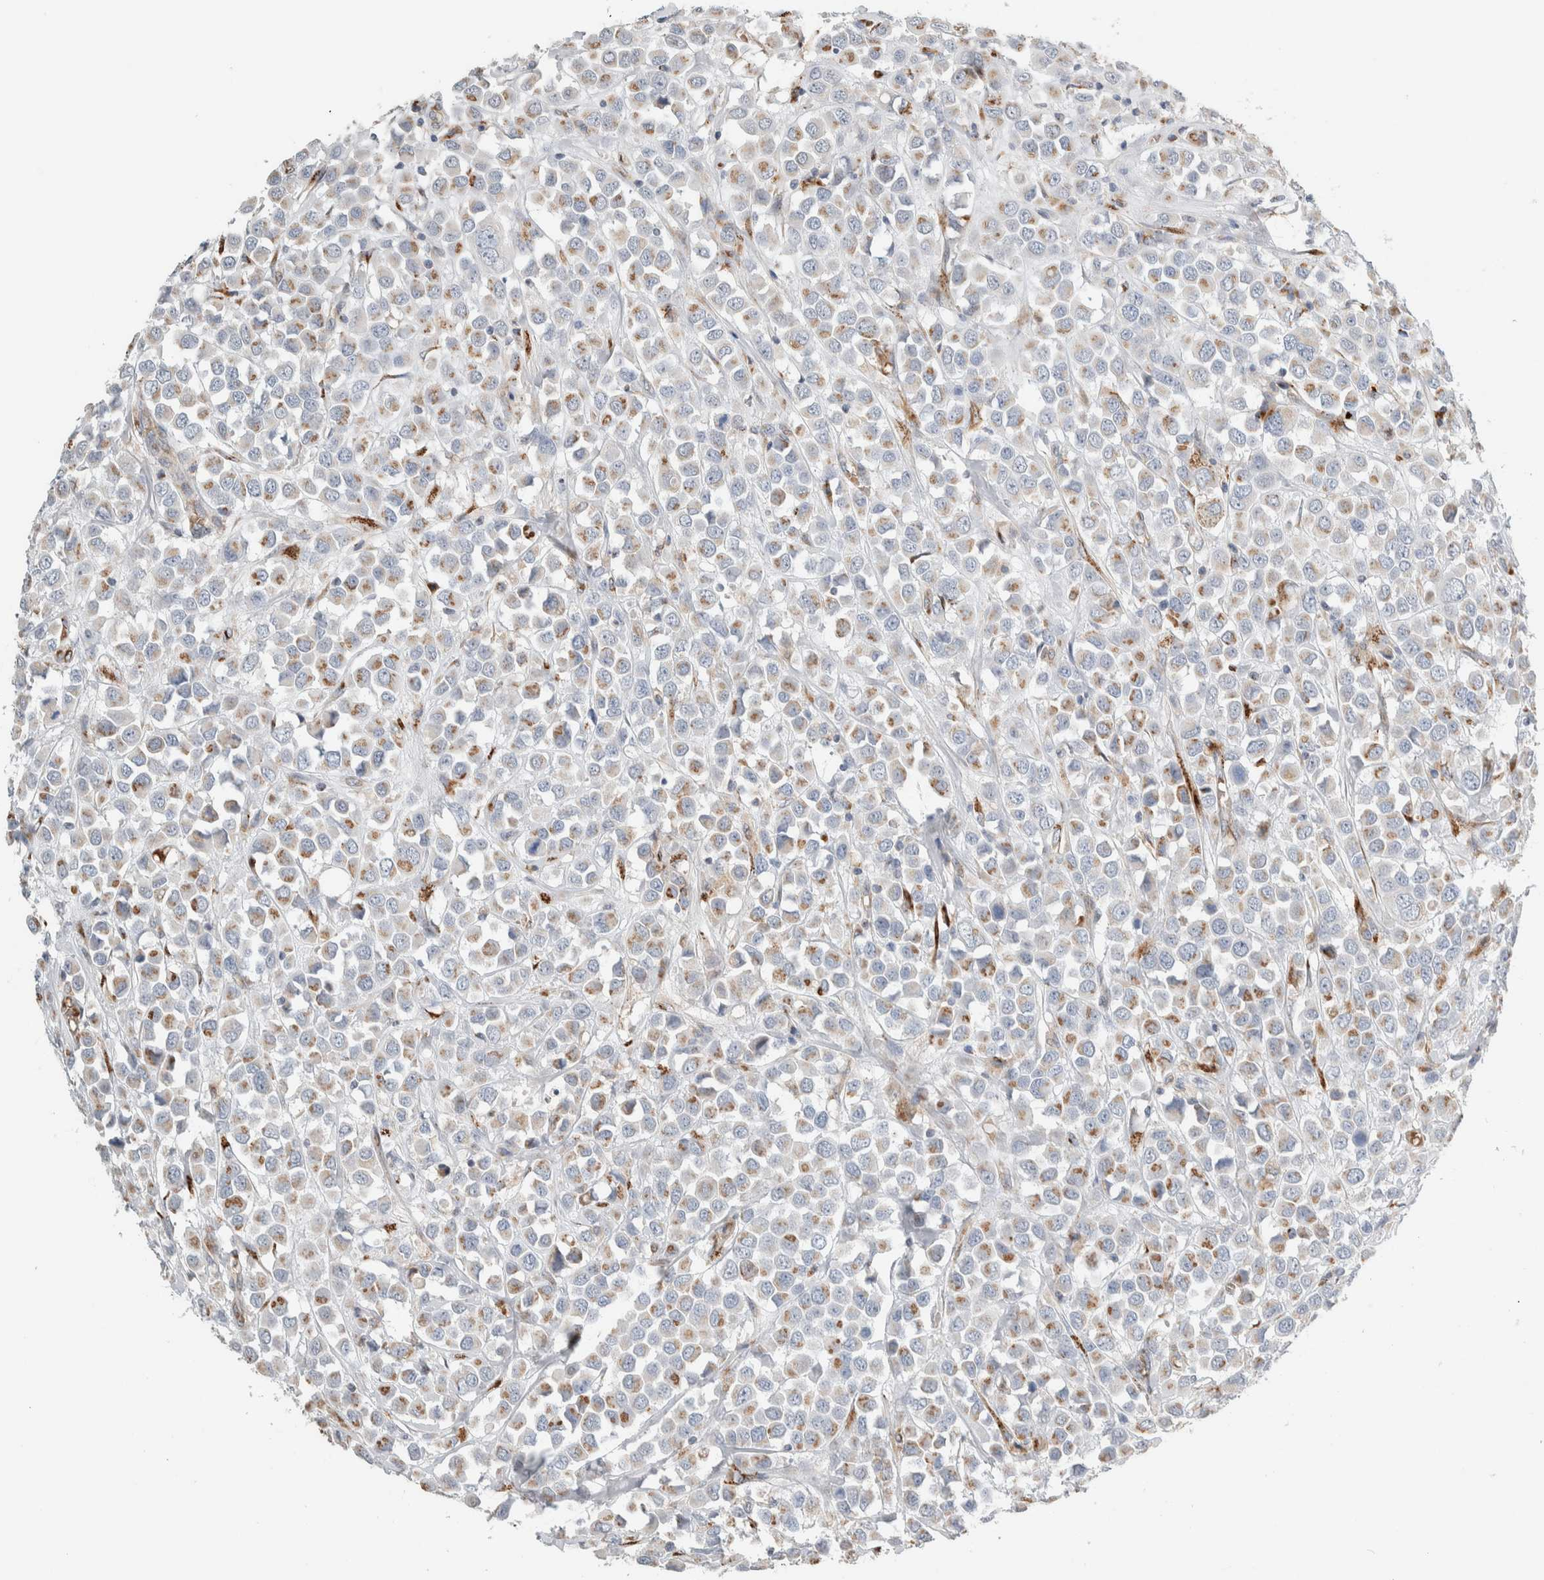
{"staining": {"intensity": "moderate", "quantity": "25%-75%", "location": "cytoplasmic/membranous"}, "tissue": "breast cancer", "cell_type": "Tumor cells", "image_type": "cancer", "snomed": [{"axis": "morphology", "description": "Duct carcinoma"}, {"axis": "topography", "description": "Breast"}], "caption": "Brown immunohistochemical staining in breast cancer demonstrates moderate cytoplasmic/membranous staining in approximately 25%-75% of tumor cells.", "gene": "SLC38A10", "patient": {"sex": "female", "age": 61}}